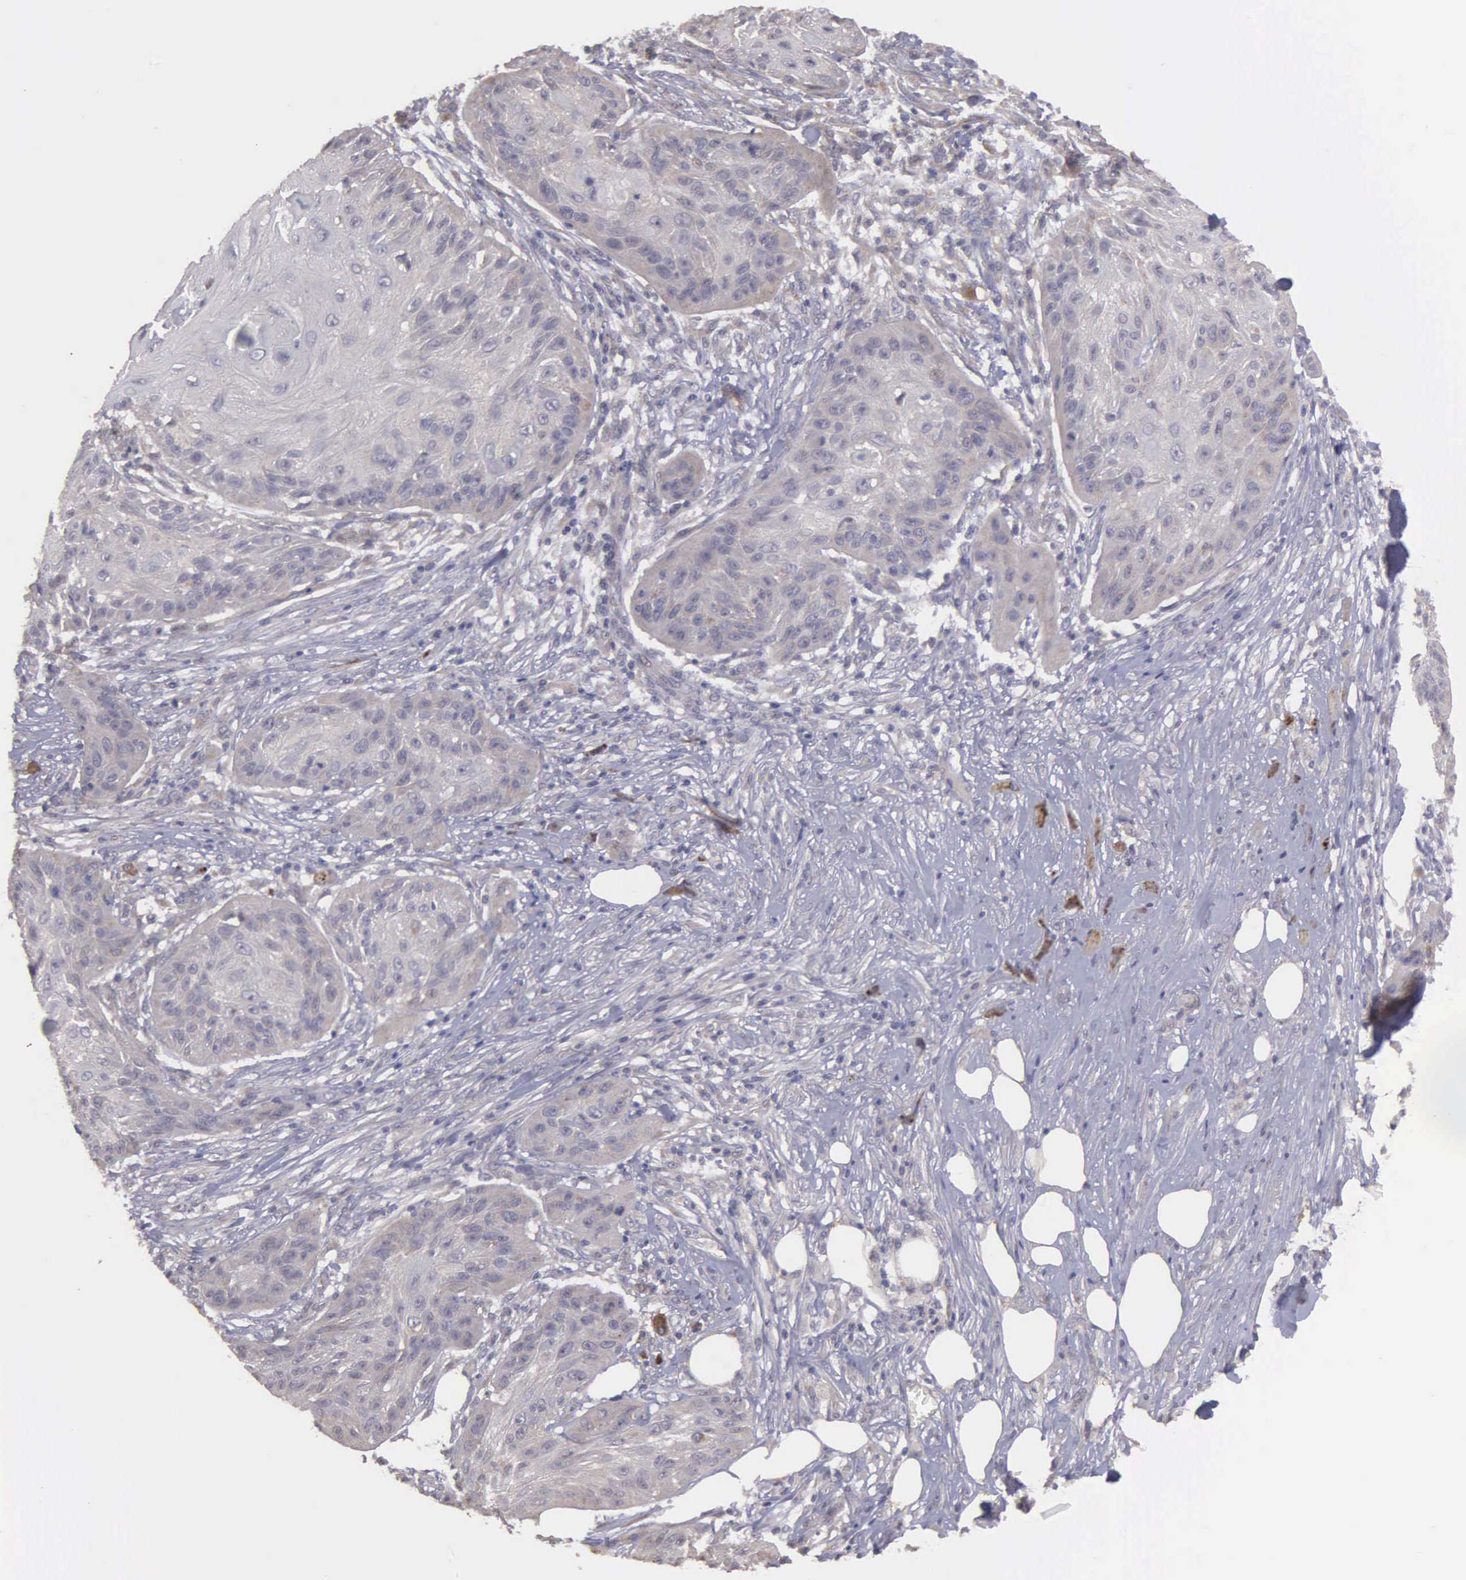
{"staining": {"intensity": "negative", "quantity": "none", "location": "none"}, "tissue": "skin cancer", "cell_type": "Tumor cells", "image_type": "cancer", "snomed": [{"axis": "morphology", "description": "Squamous cell carcinoma, NOS"}, {"axis": "topography", "description": "Skin"}], "caption": "The histopathology image exhibits no staining of tumor cells in skin cancer (squamous cell carcinoma).", "gene": "RTL10", "patient": {"sex": "female", "age": 88}}